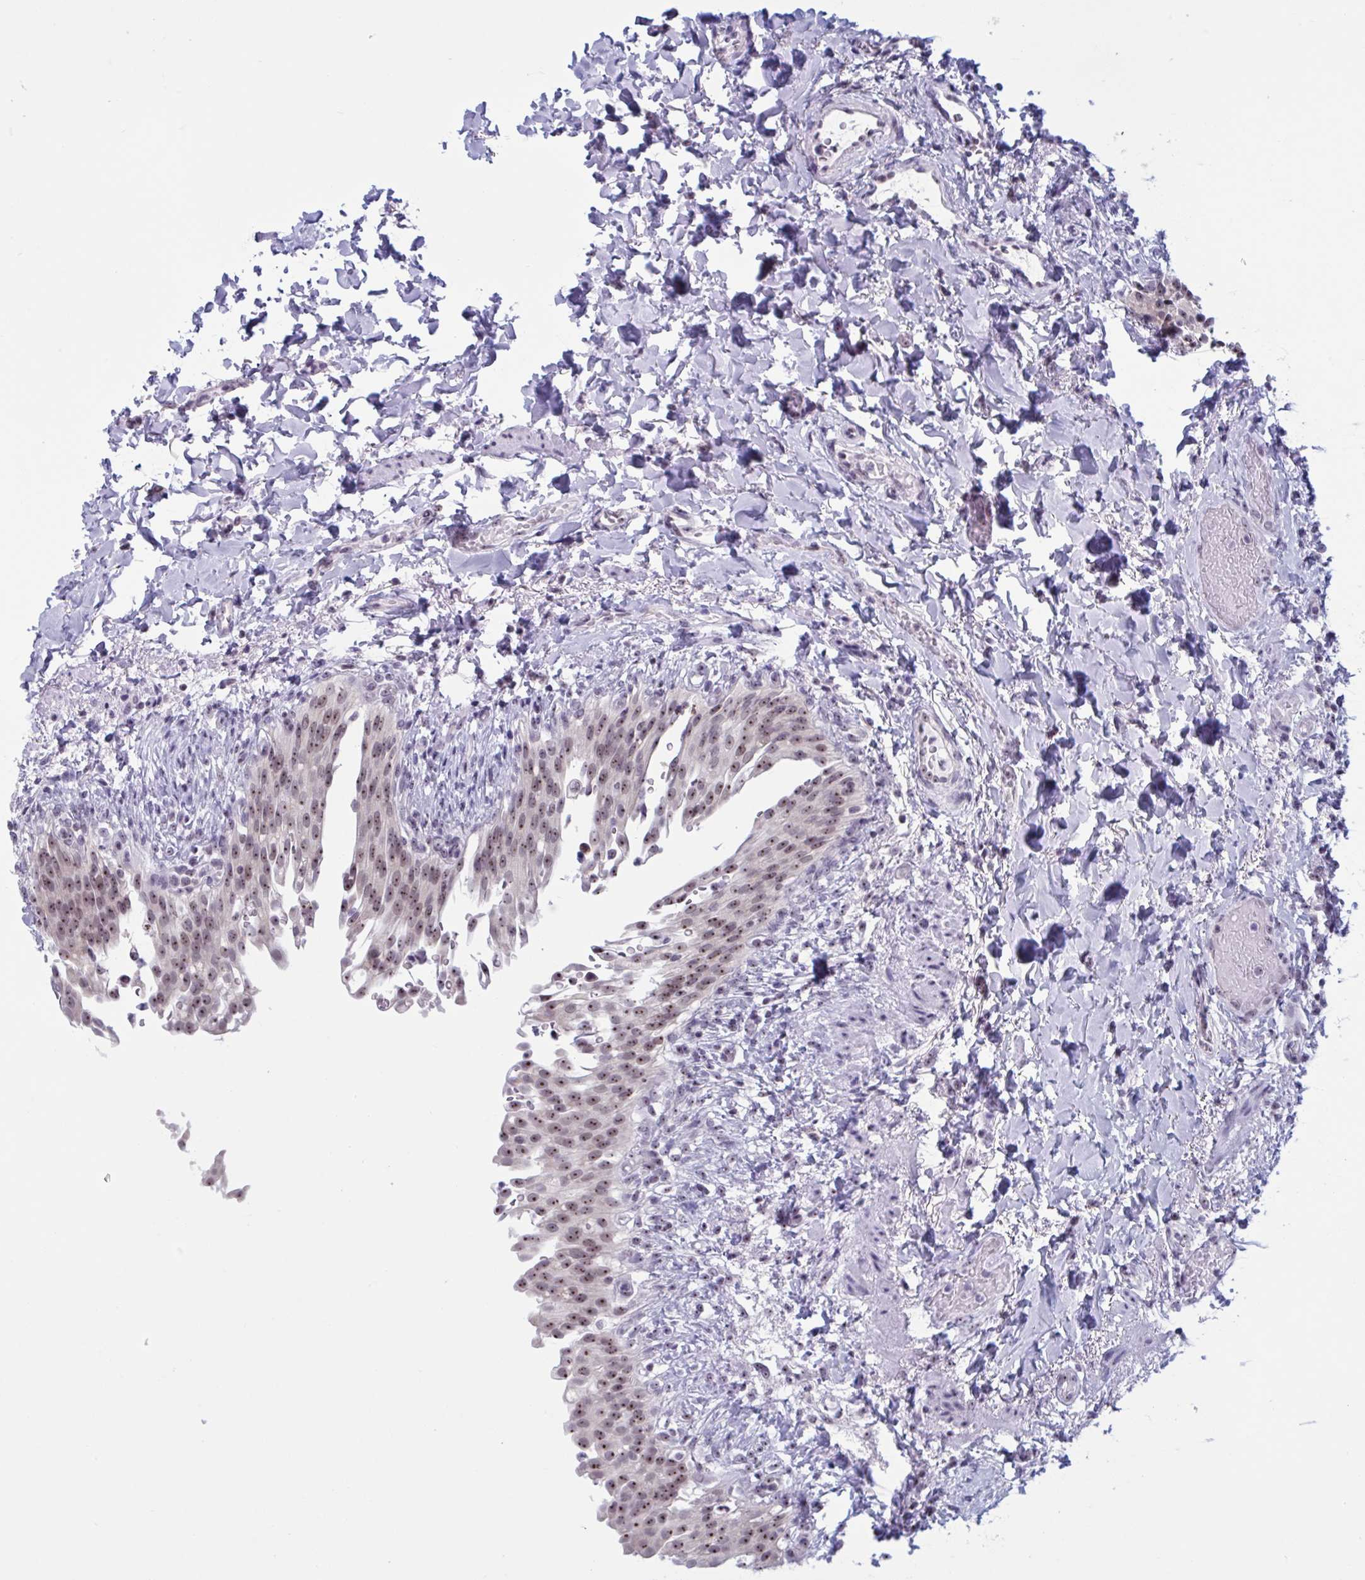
{"staining": {"intensity": "strong", "quantity": ">75%", "location": "nuclear"}, "tissue": "urinary bladder", "cell_type": "Urothelial cells", "image_type": "normal", "snomed": [{"axis": "morphology", "description": "Normal tissue, NOS"}, {"axis": "topography", "description": "Urinary bladder"}, {"axis": "topography", "description": "Peripheral nerve tissue"}], "caption": "Immunohistochemistry (IHC) image of normal urinary bladder: urinary bladder stained using immunohistochemistry reveals high levels of strong protein expression localized specifically in the nuclear of urothelial cells, appearing as a nuclear brown color.", "gene": "TGM6", "patient": {"sex": "female", "age": 60}}